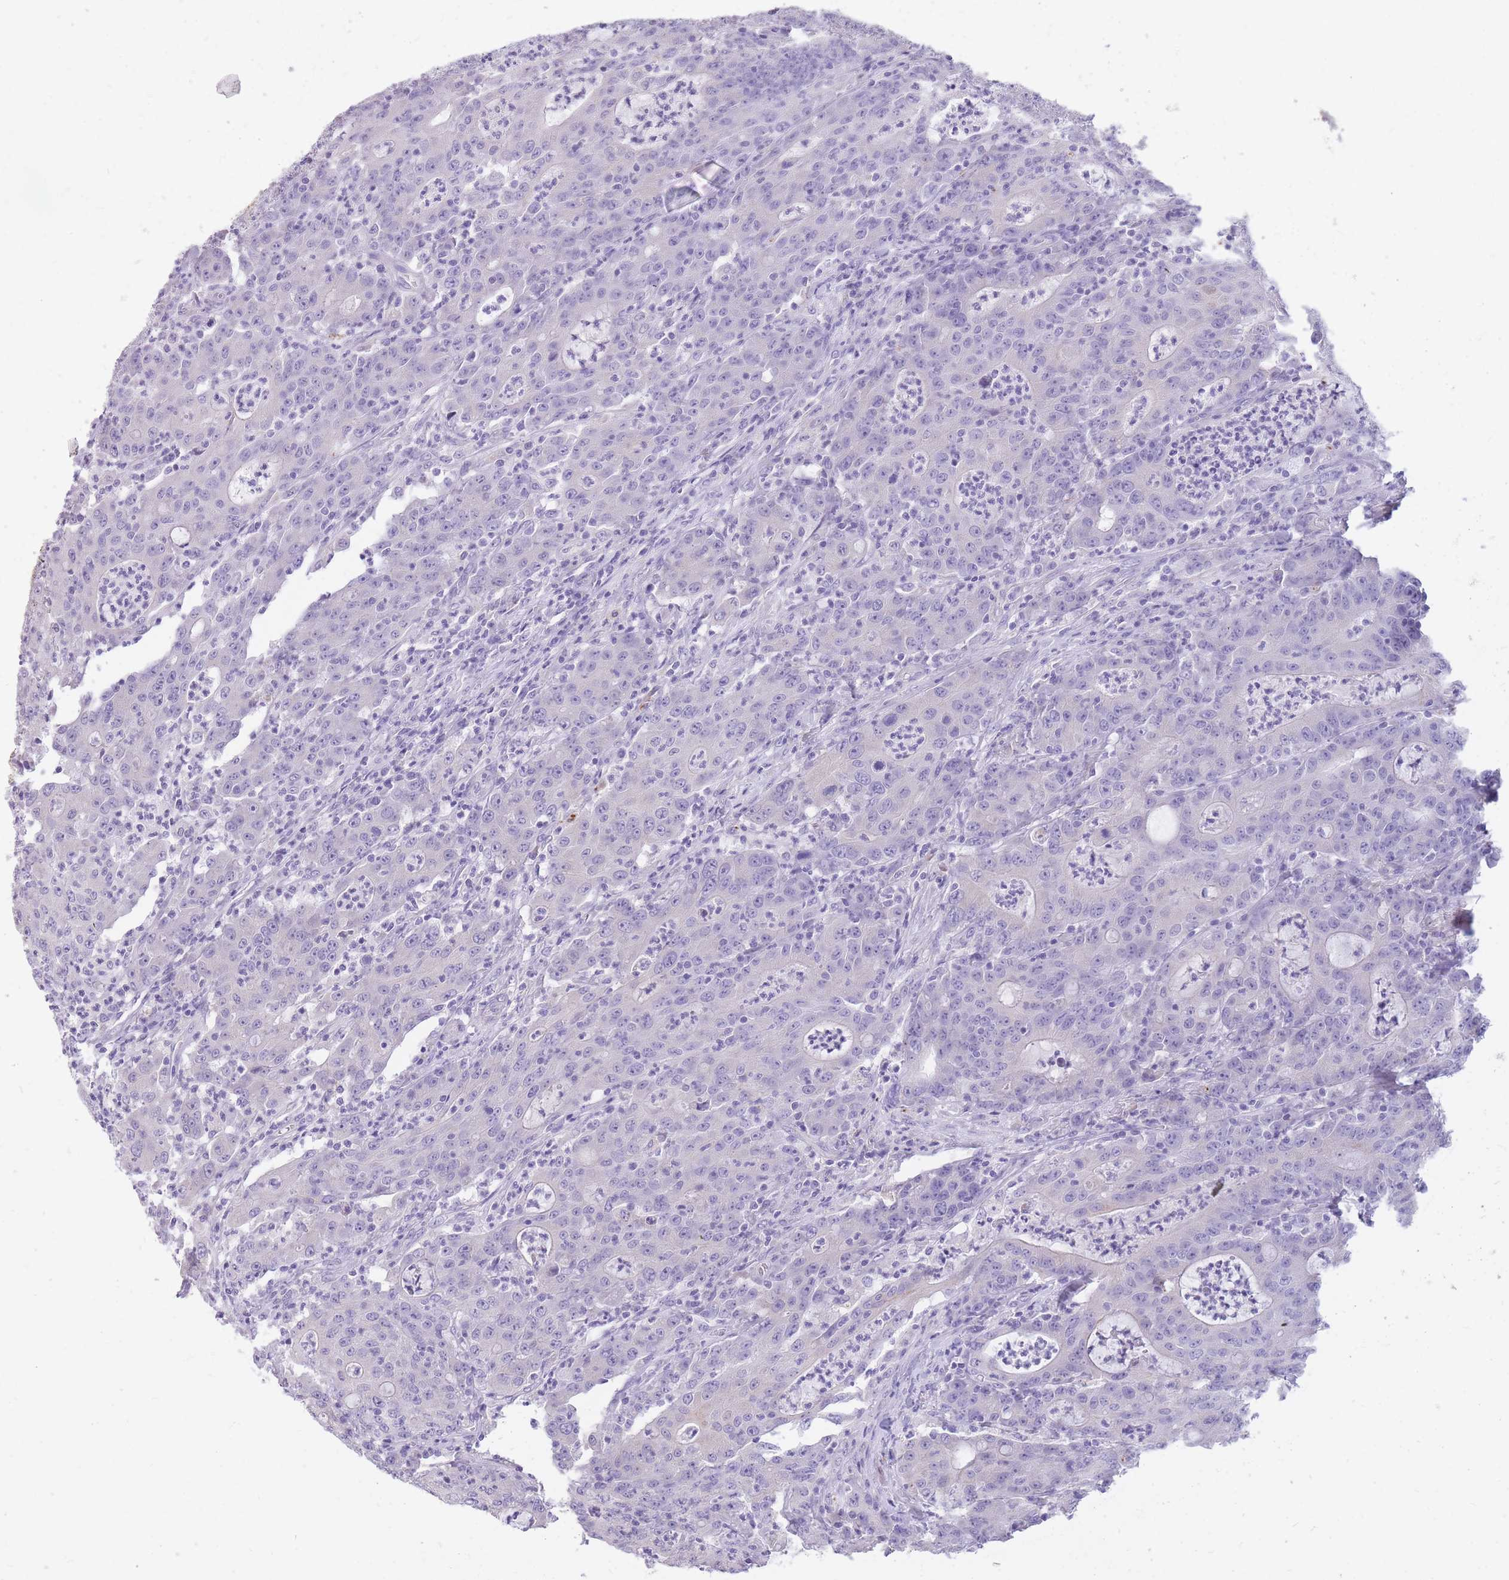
{"staining": {"intensity": "negative", "quantity": "none", "location": "none"}, "tissue": "colorectal cancer", "cell_type": "Tumor cells", "image_type": "cancer", "snomed": [{"axis": "morphology", "description": "Adenocarcinoma, NOS"}, {"axis": "topography", "description": "Colon"}], "caption": "This is an immunohistochemistry histopathology image of colorectal cancer (adenocarcinoma). There is no staining in tumor cells.", "gene": "RNF170", "patient": {"sex": "male", "age": 83}}